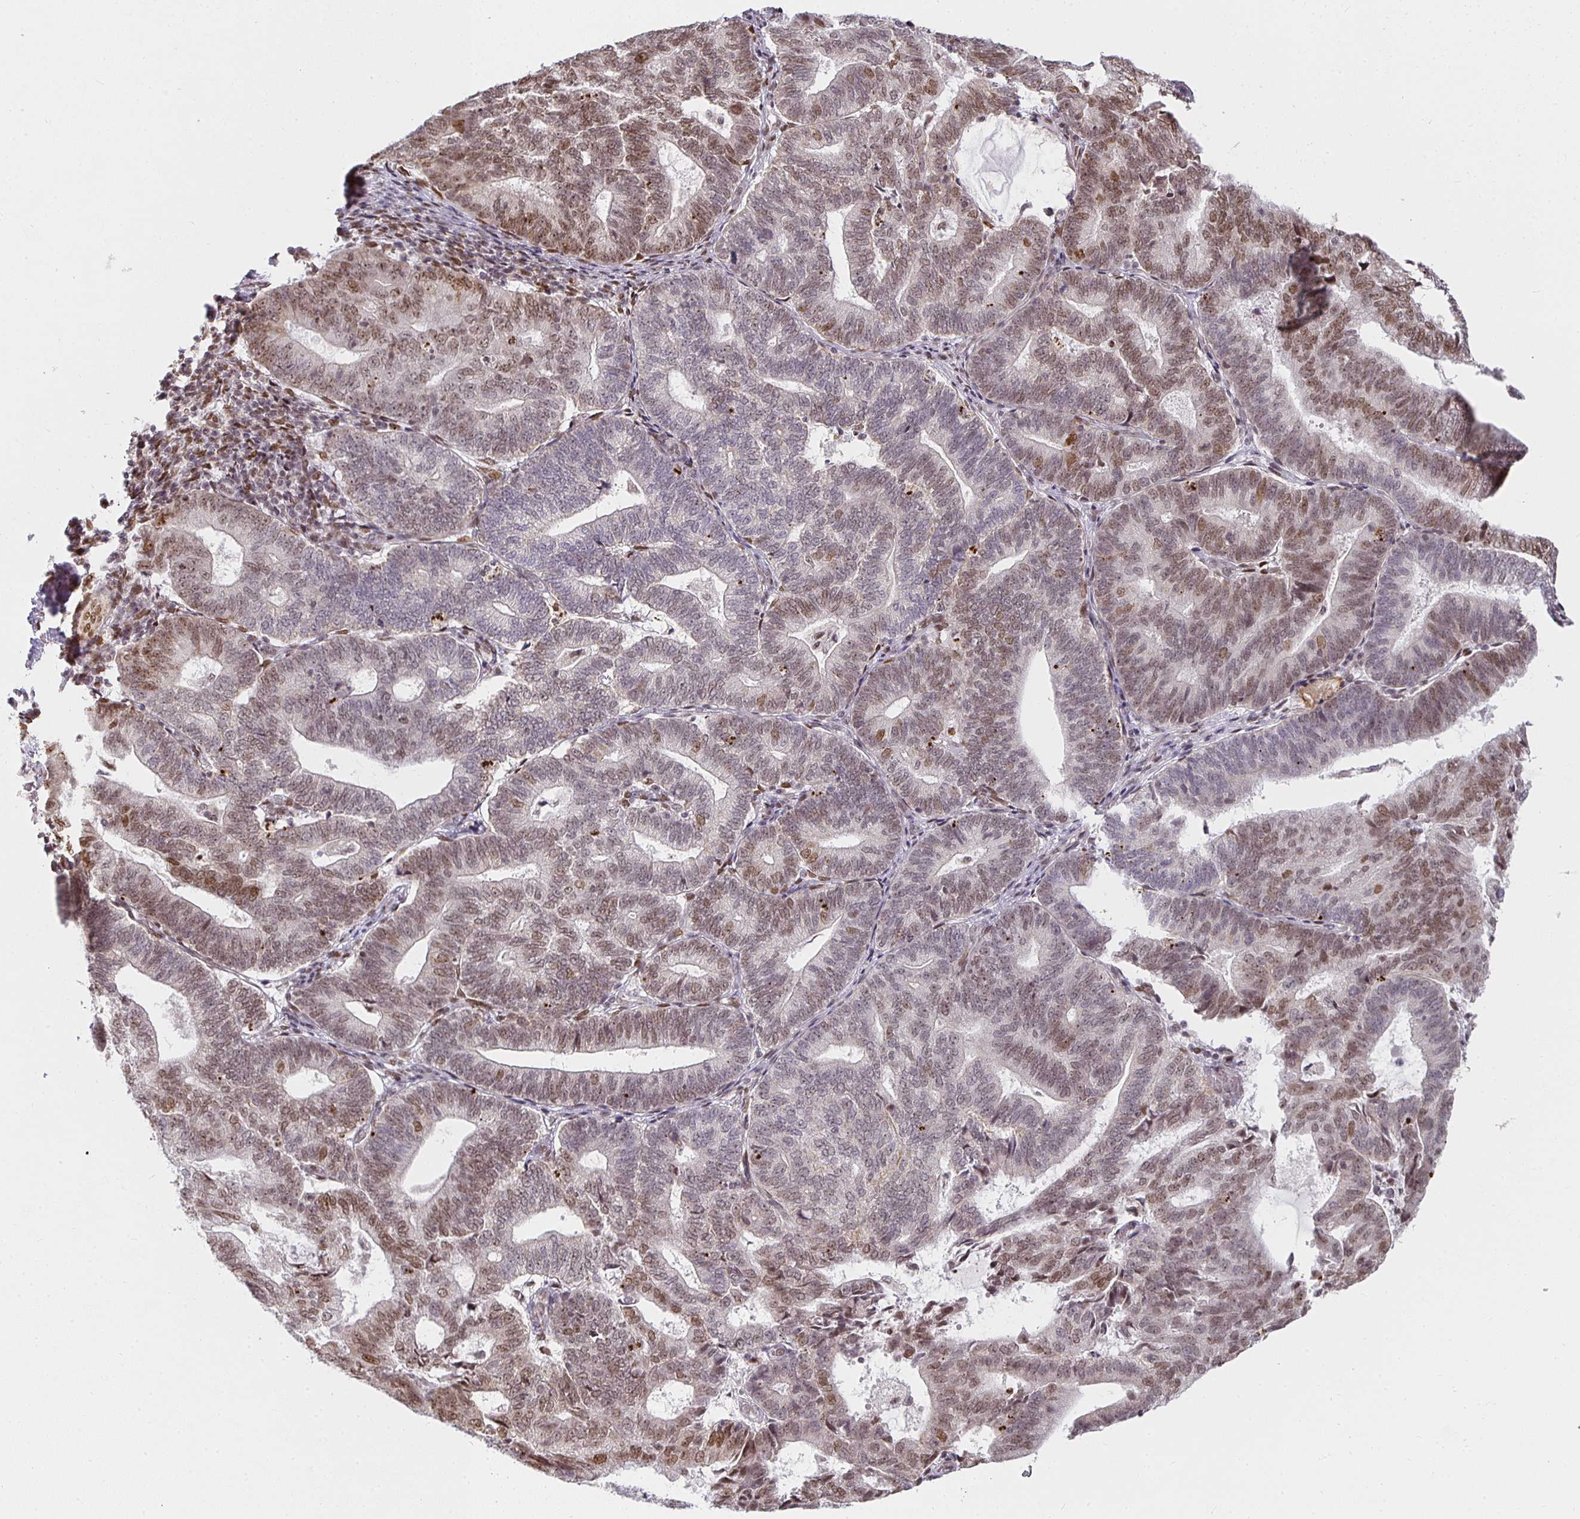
{"staining": {"intensity": "moderate", "quantity": "25%-75%", "location": "nuclear"}, "tissue": "endometrial cancer", "cell_type": "Tumor cells", "image_type": "cancer", "snomed": [{"axis": "morphology", "description": "Adenocarcinoma, NOS"}, {"axis": "topography", "description": "Endometrium"}], "caption": "Immunohistochemistry histopathology image of neoplastic tissue: human endometrial cancer stained using immunohistochemistry (IHC) demonstrates medium levels of moderate protein expression localized specifically in the nuclear of tumor cells, appearing as a nuclear brown color.", "gene": "SMARCA2", "patient": {"sex": "female", "age": 70}}